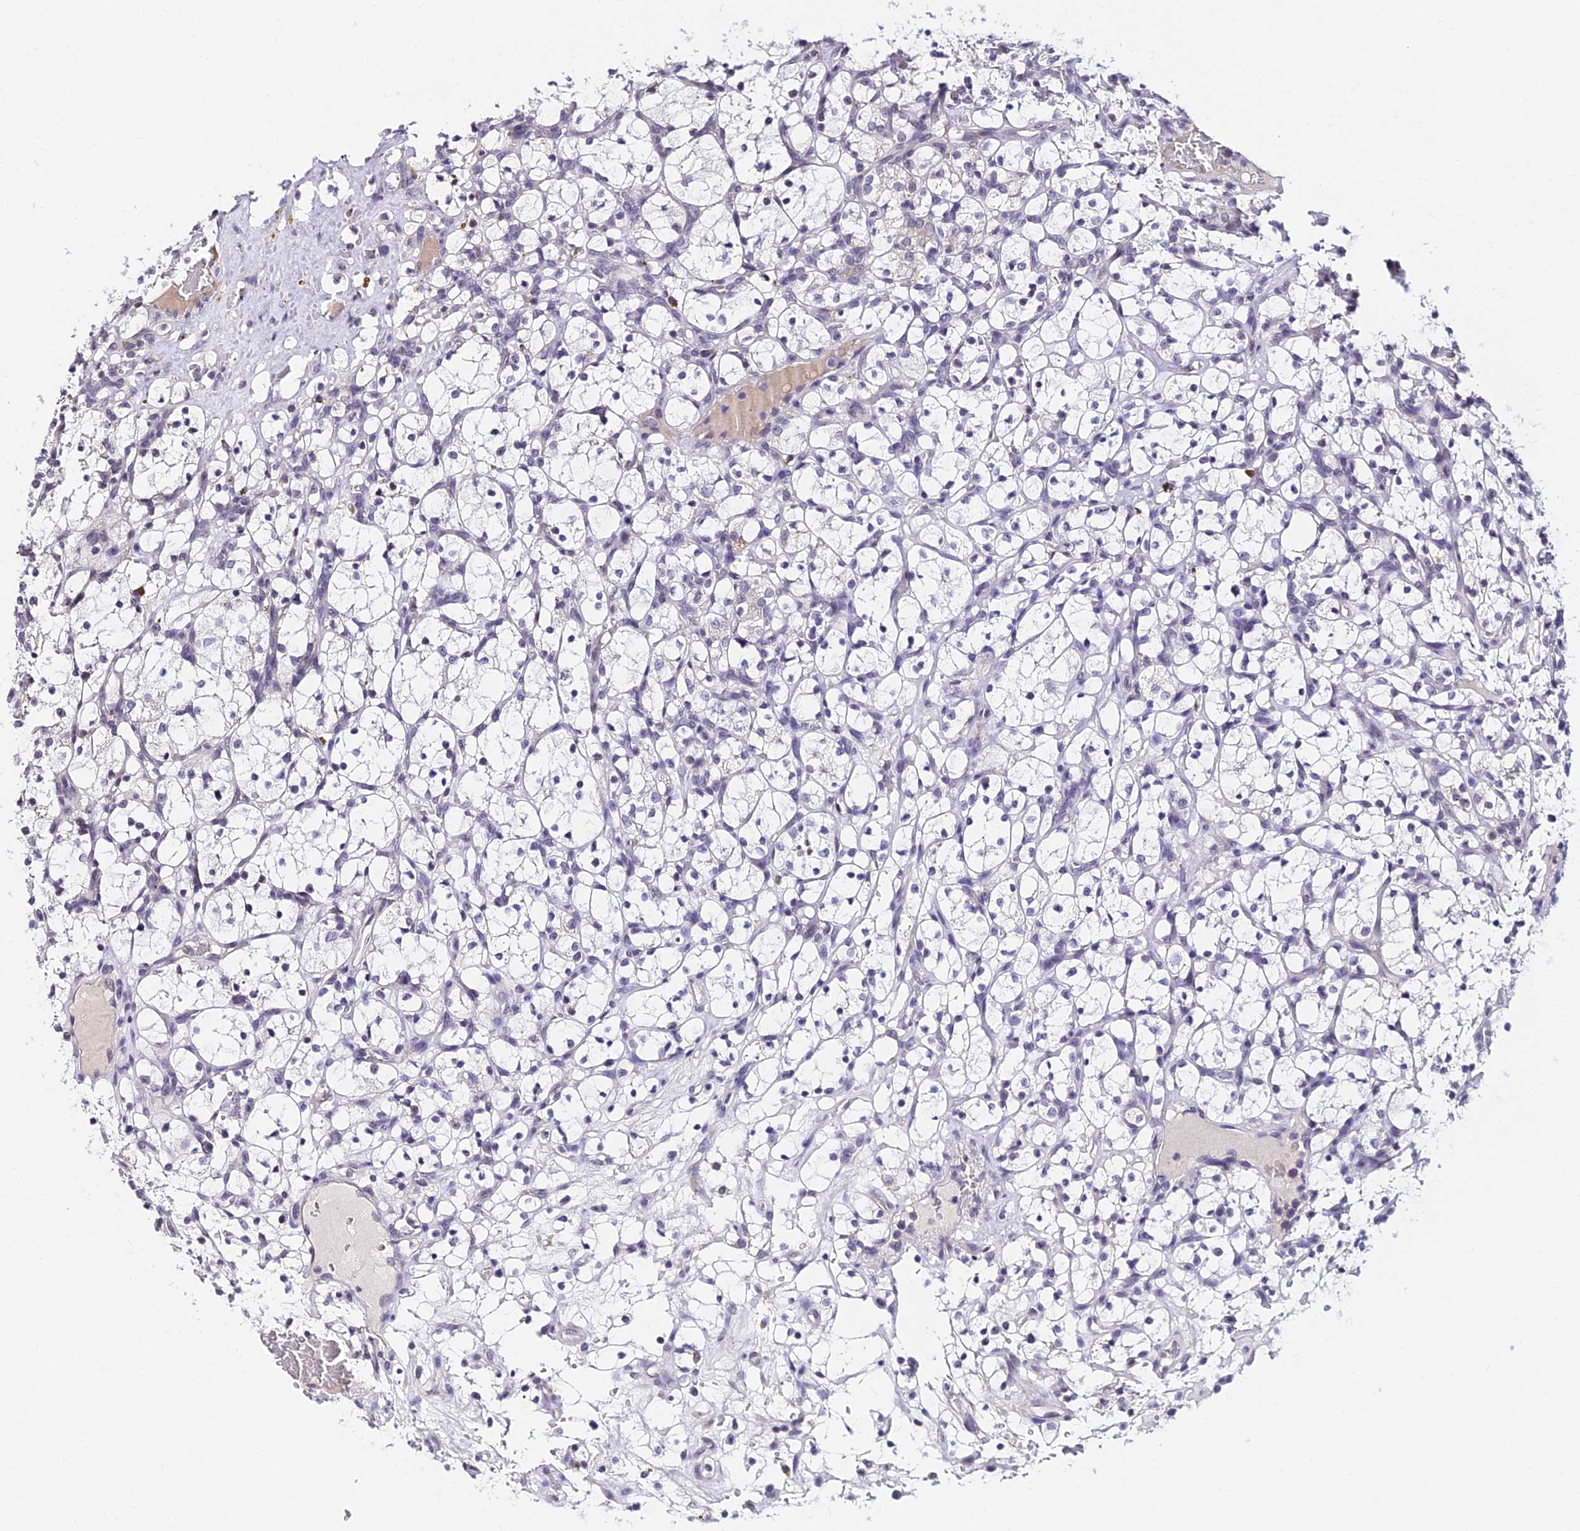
{"staining": {"intensity": "negative", "quantity": "none", "location": "none"}, "tissue": "renal cancer", "cell_type": "Tumor cells", "image_type": "cancer", "snomed": [{"axis": "morphology", "description": "Adenocarcinoma, NOS"}, {"axis": "topography", "description": "Kidney"}], "caption": "High power microscopy histopathology image of an IHC image of renal cancer, revealing no significant staining in tumor cells. The staining was performed using DAB (3,3'-diaminobenzidine) to visualize the protein expression in brown, while the nuclei were stained in blue with hematoxylin (Magnification: 20x).", "gene": "CDNF", "patient": {"sex": "female", "age": 69}}